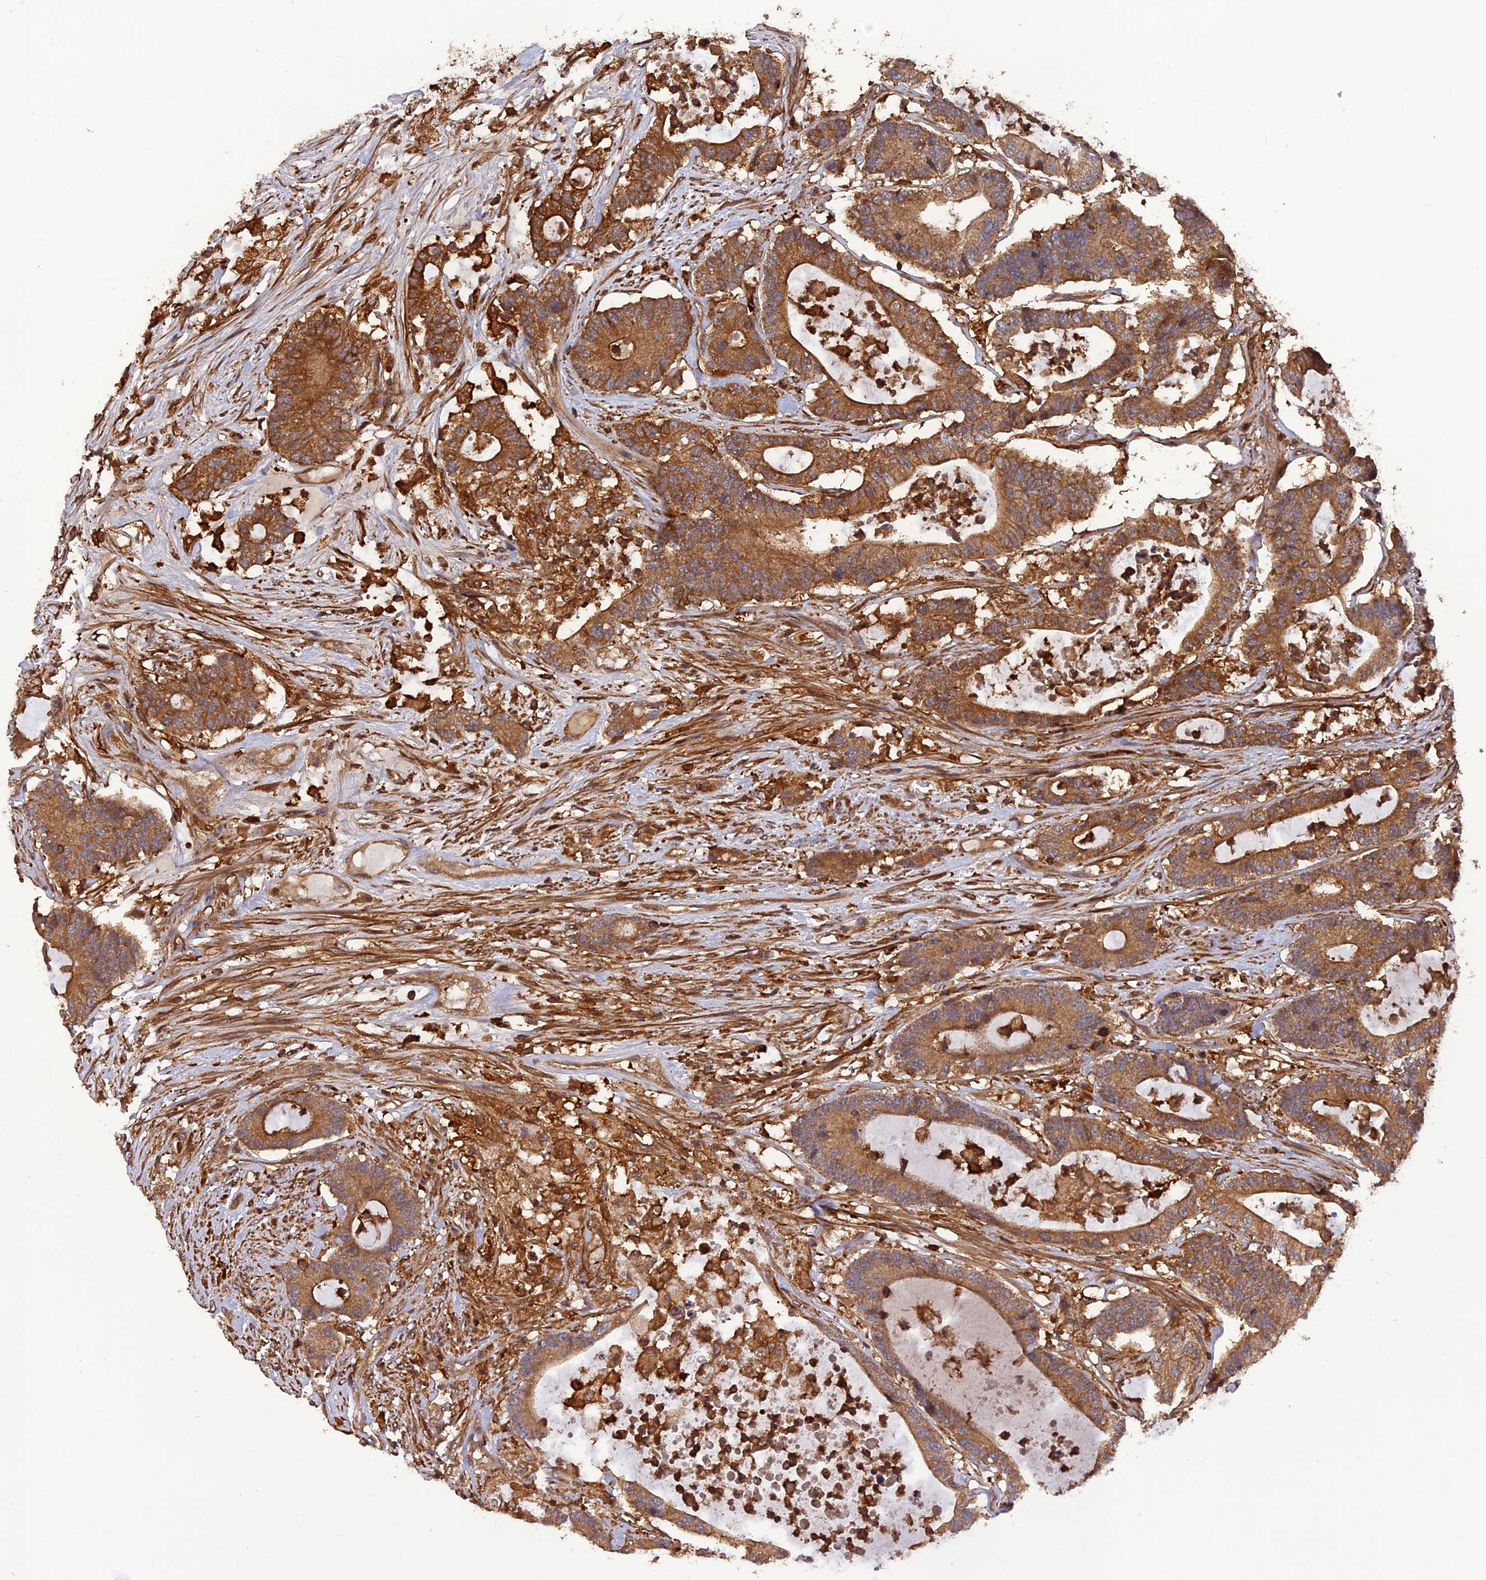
{"staining": {"intensity": "moderate", "quantity": ">75%", "location": "cytoplasmic/membranous"}, "tissue": "colorectal cancer", "cell_type": "Tumor cells", "image_type": "cancer", "snomed": [{"axis": "morphology", "description": "Adenocarcinoma, NOS"}, {"axis": "topography", "description": "Colon"}], "caption": "Immunohistochemistry (IHC) staining of colorectal cancer (adenocarcinoma), which exhibits medium levels of moderate cytoplasmic/membranous positivity in about >75% of tumor cells indicating moderate cytoplasmic/membranous protein positivity. The staining was performed using DAB (3,3'-diaminobenzidine) (brown) for protein detection and nuclei were counterstained in hematoxylin (blue).", "gene": "STOML1", "patient": {"sex": "female", "age": 84}}